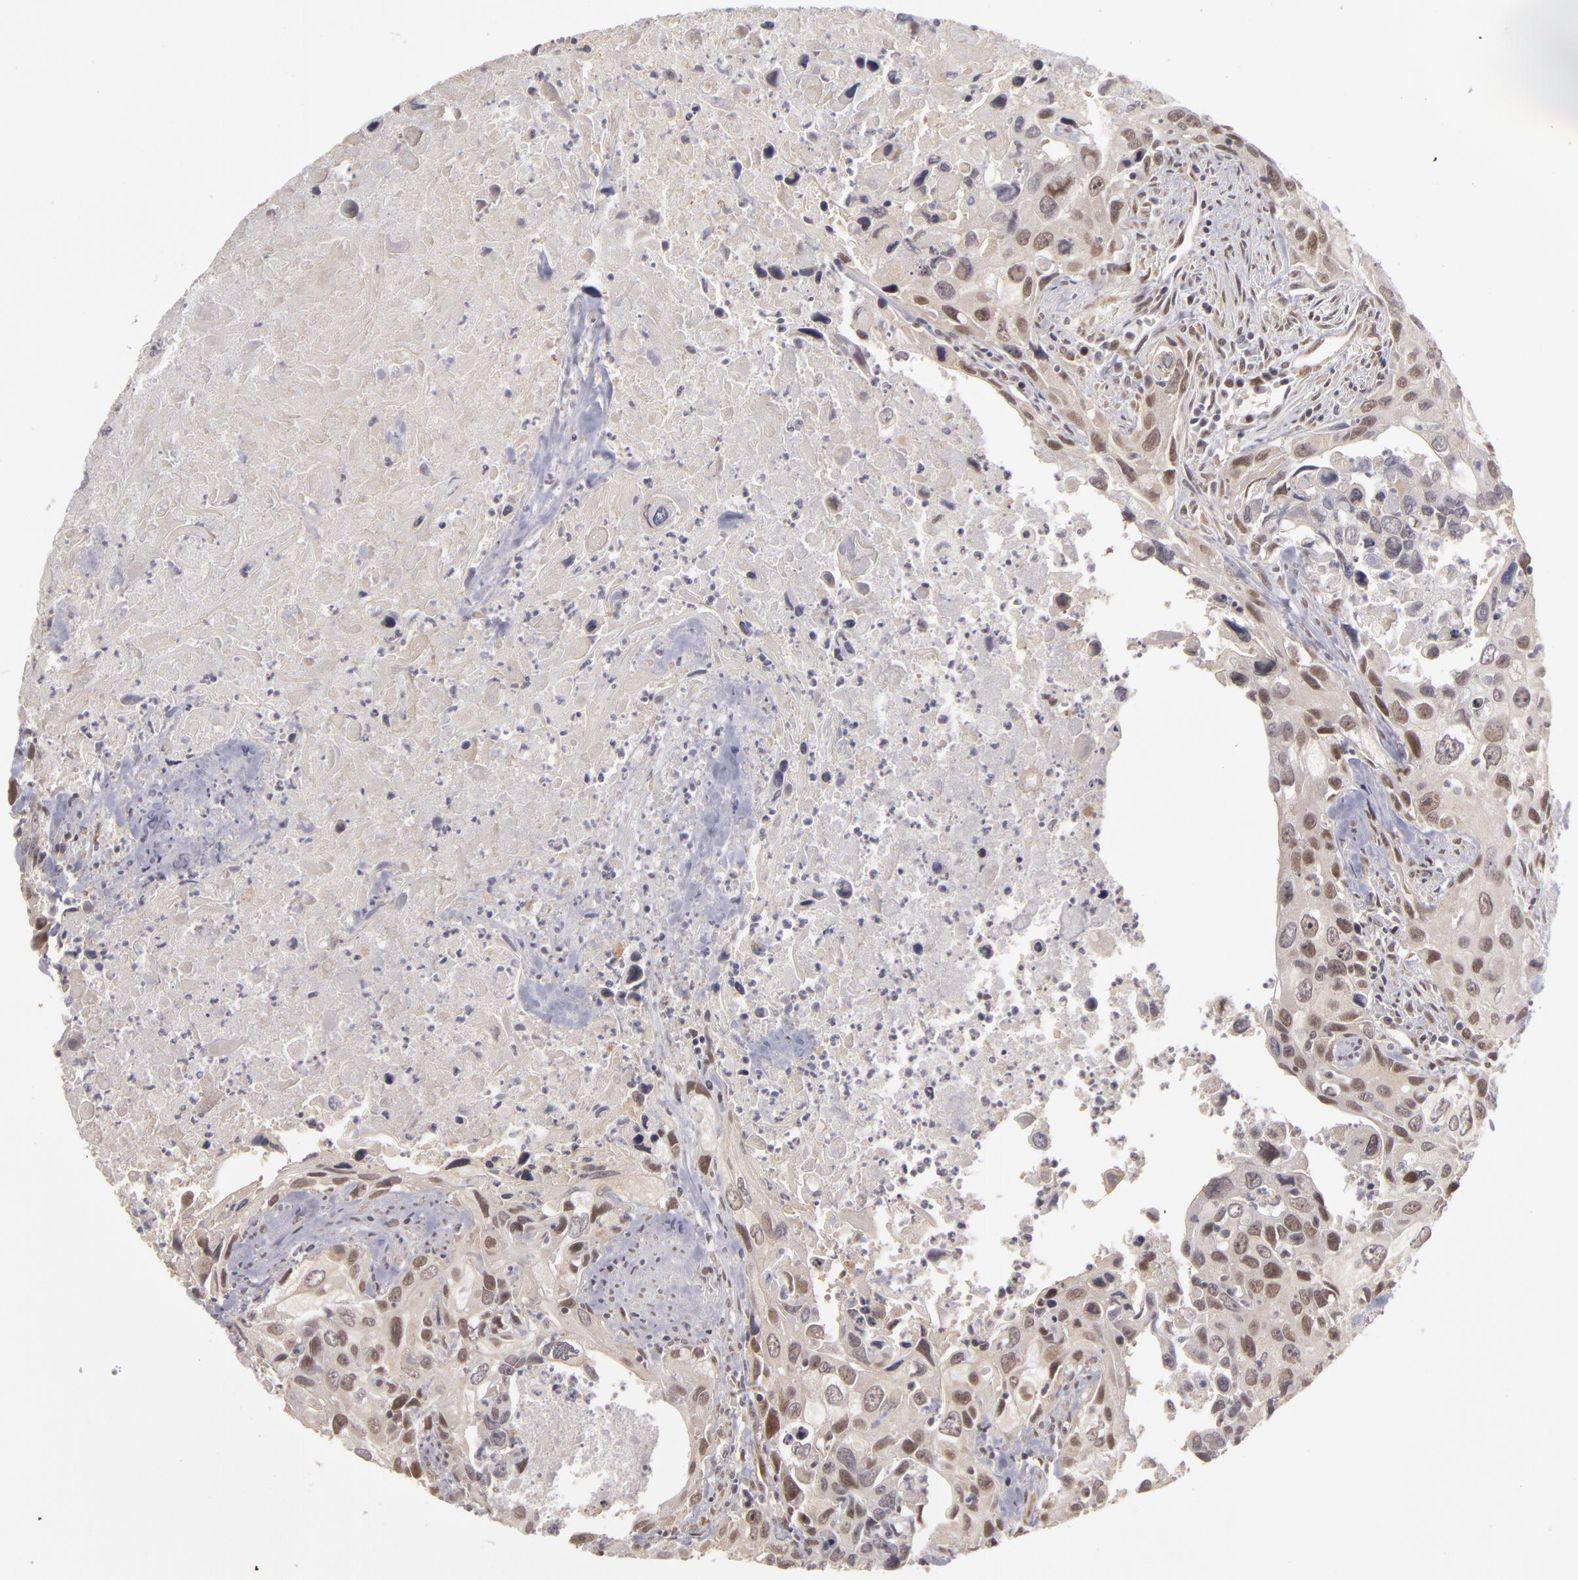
{"staining": {"intensity": "weak", "quantity": "25%-75%", "location": "cytoplasmic/membranous,nuclear"}, "tissue": "urothelial cancer", "cell_type": "Tumor cells", "image_type": "cancer", "snomed": [{"axis": "morphology", "description": "Urothelial carcinoma, High grade"}, {"axis": "topography", "description": "Urinary bladder"}], "caption": "Urothelial carcinoma (high-grade) was stained to show a protein in brown. There is low levels of weak cytoplasmic/membranous and nuclear positivity in approximately 25%-75% of tumor cells.", "gene": "ZNF133", "patient": {"sex": "male", "age": 71}}